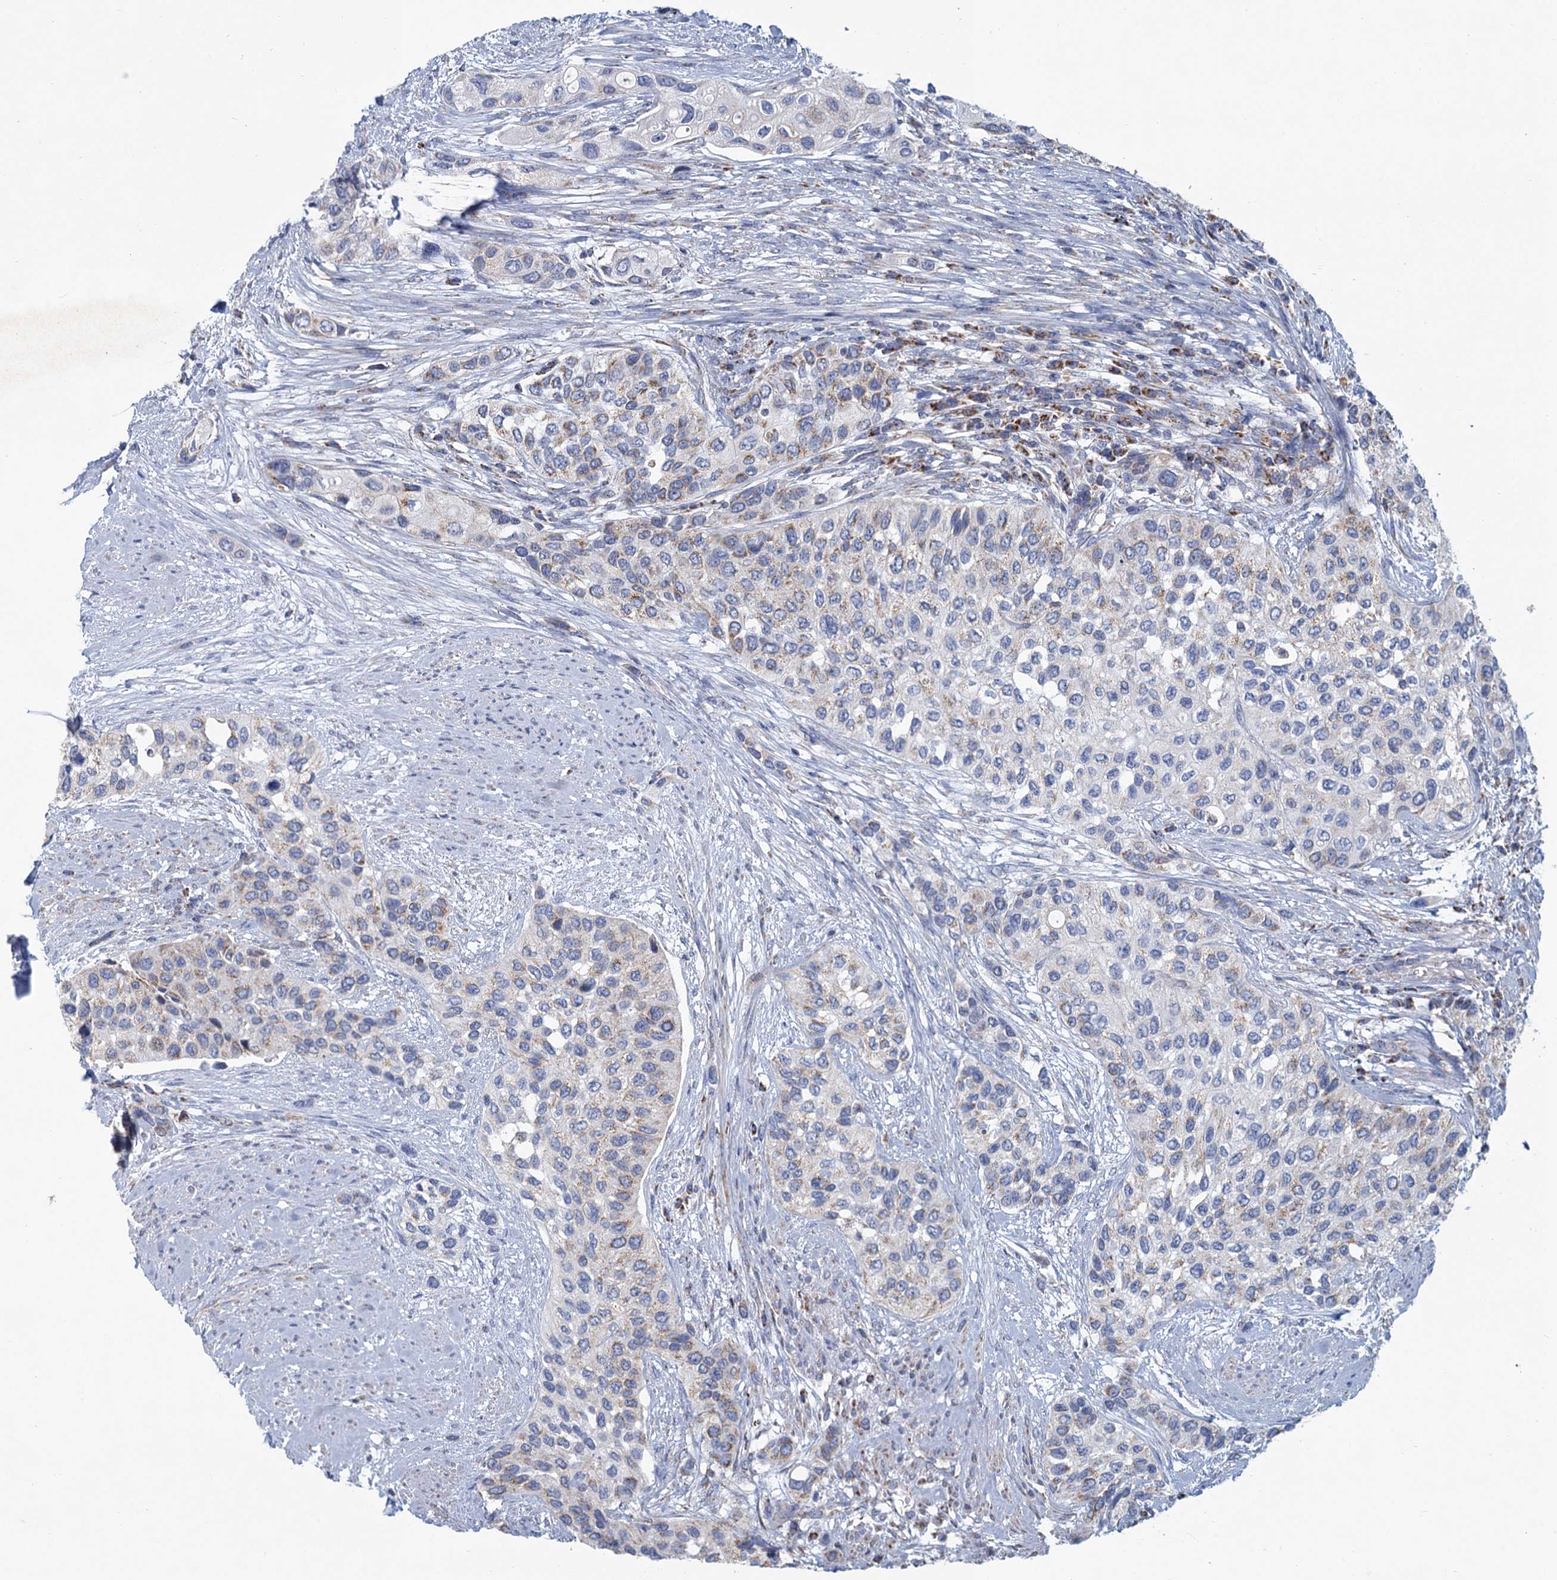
{"staining": {"intensity": "weak", "quantity": "<25%", "location": "cytoplasmic/membranous"}, "tissue": "urothelial cancer", "cell_type": "Tumor cells", "image_type": "cancer", "snomed": [{"axis": "morphology", "description": "Normal tissue, NOS"}, {"axis": "morphology", "description": "Urothelial carcinoma, High grade"}, {"axis": "topography", "description": "Vascular tissue"}, {"axis": "topography", "description": "Urinary bladder"}], "caption": "This is an IHC micrograph of urothelial cancer. There is no staining in tumor cells.", "gene": "NDUFC2", "patient": {"sex": "female", "age": 56}}